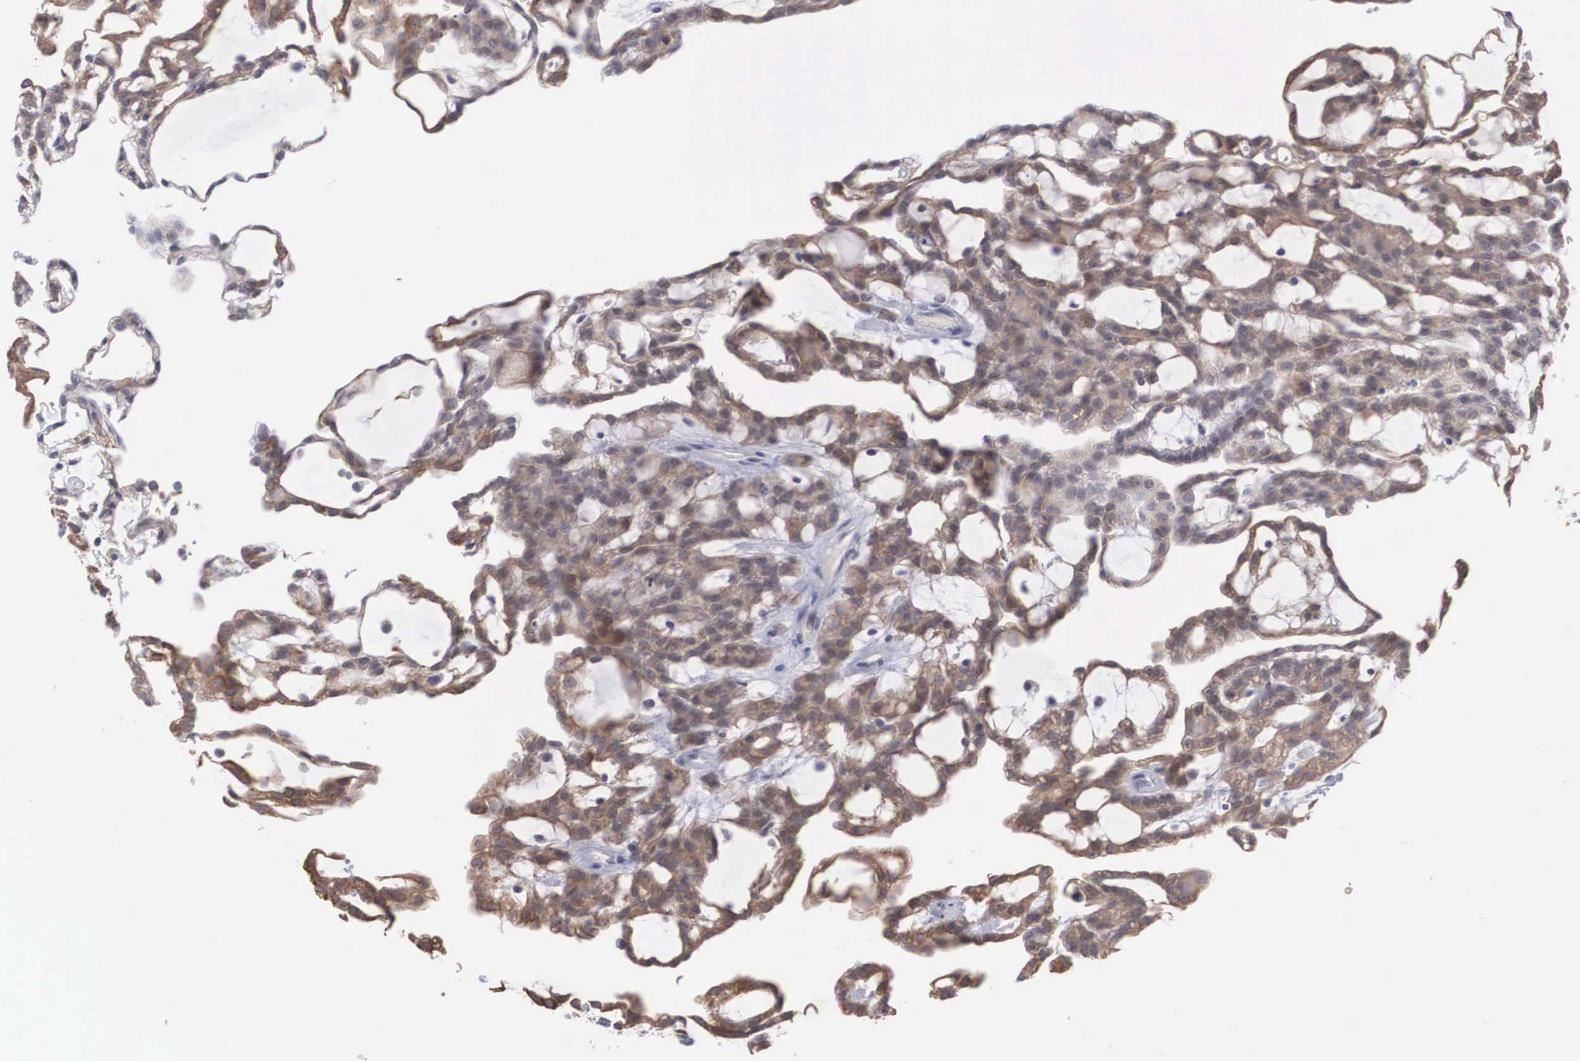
{"staining": {"intensity": "moderate", "quantity": "25%-75%", "location": "cytoplasmic/membranous"}, "tissue": "renal cancer", "cell_type": "Tumor cells", "image_type": "cancer", "snomed": [{"axis": "morphology", "description": "Adenocarcinoma, NOS"}, {"axis": "topography", "description": "Kidney"}], "caption": "This image shows immunohistochemistry staining of adenocarcinoma (renal), with medium moderate cytoplasmic/membranous positivity in about 25%-75% of tumor cells.", "gene": "WDR89", "patient": {"sex": "male", "age": 63}}